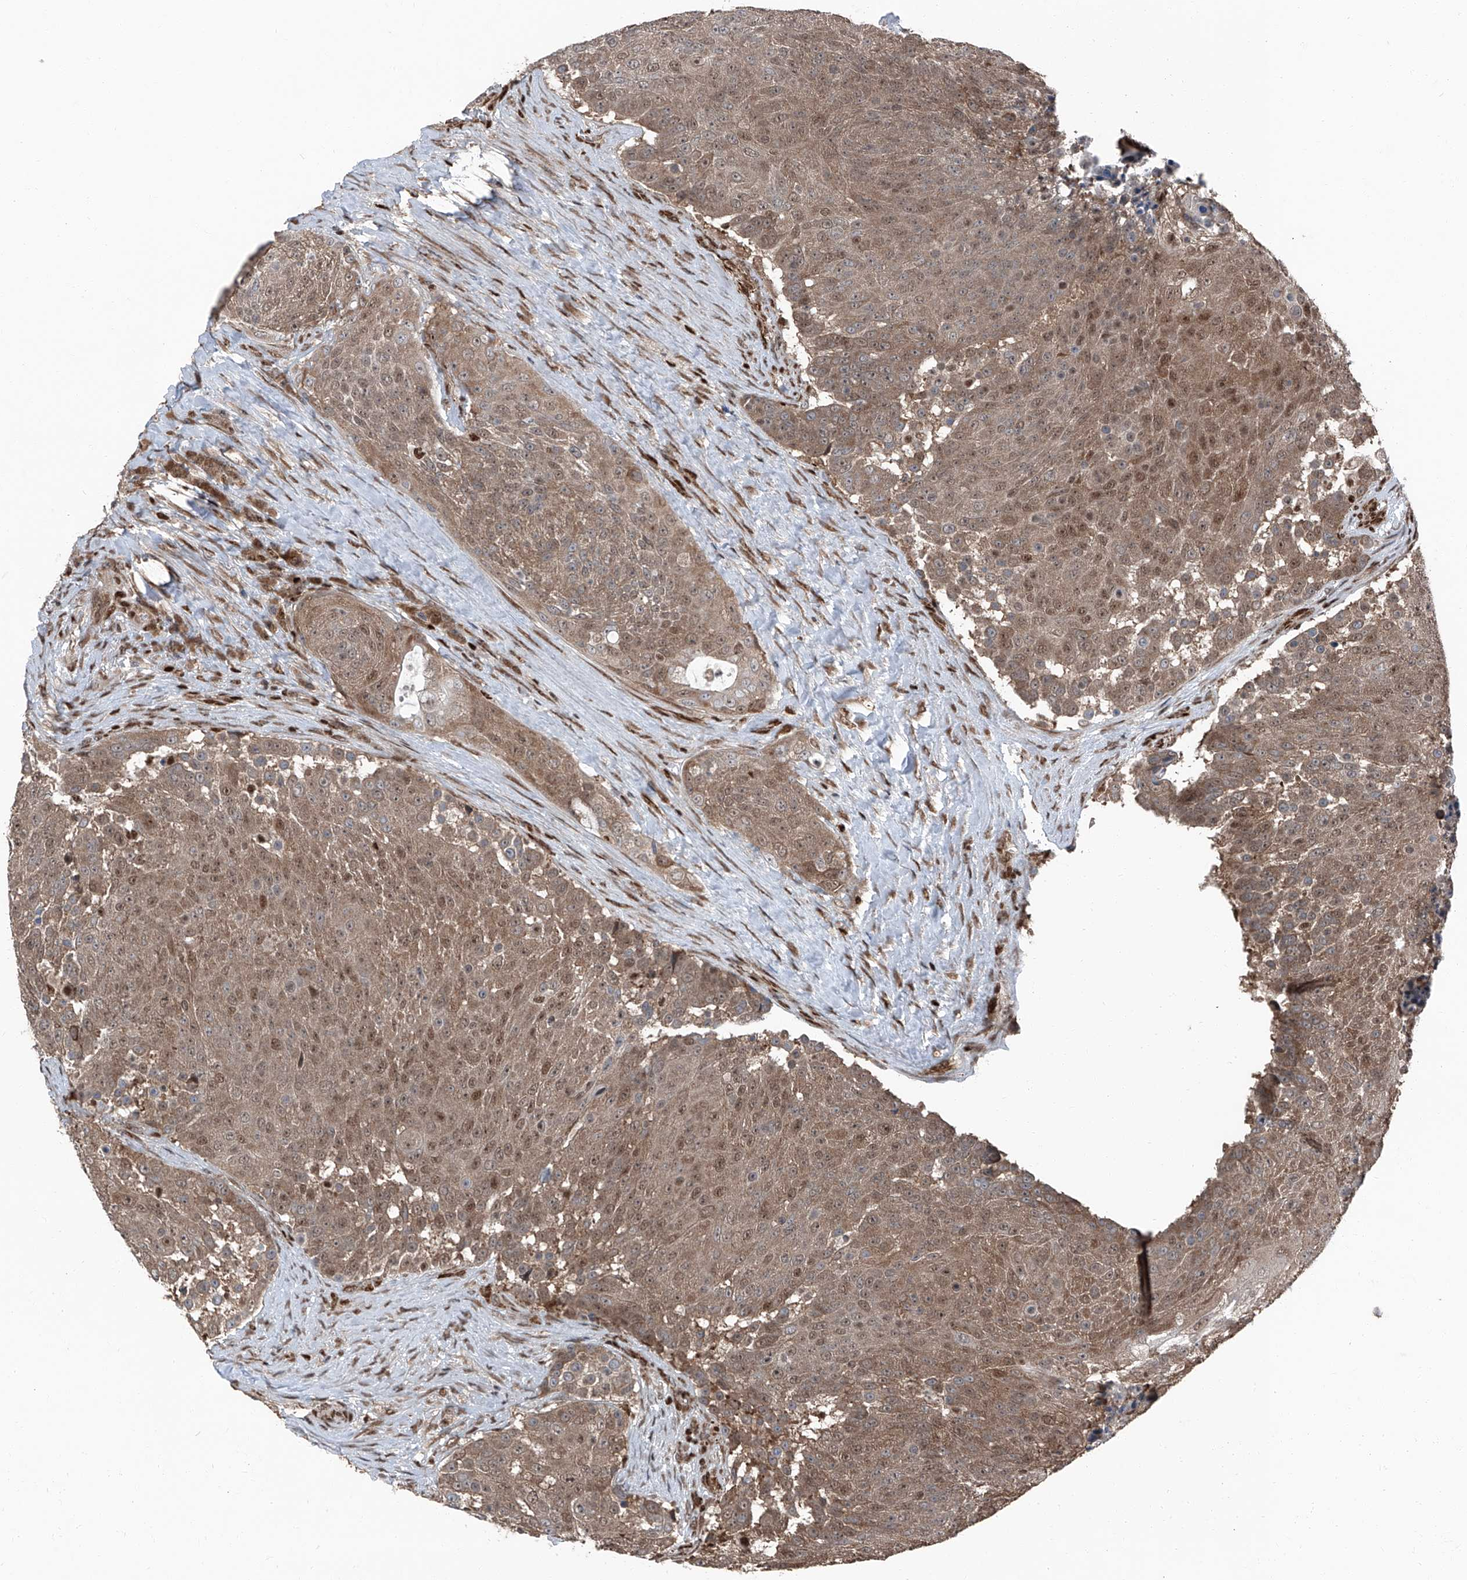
{"staining": {"intensity": "moderate", "quantity": ">75%", "location": "cytoplasmic/membranous,nuclear"}, "tissue": "urothelial cancer", "cell_type": "Tumor cells", "image_type": "cancer", "snomed": [{"axis": "morphology", "description": "Urothelial carcinoma, High grade"}, {"axis": "topography", "description": "Urinary bladder"}], "caption": "Immunohistochemical staining of urothelial cancer exhibits medium levels of moderate cytoplasmic/membranous and nuclear positivity in about >75% of tumor cells. (DAB IHC, brown staining for protein, blue staining for nuclei).", "gene": "FKBP5", "patient": {"sex": "female", "age": 63}}